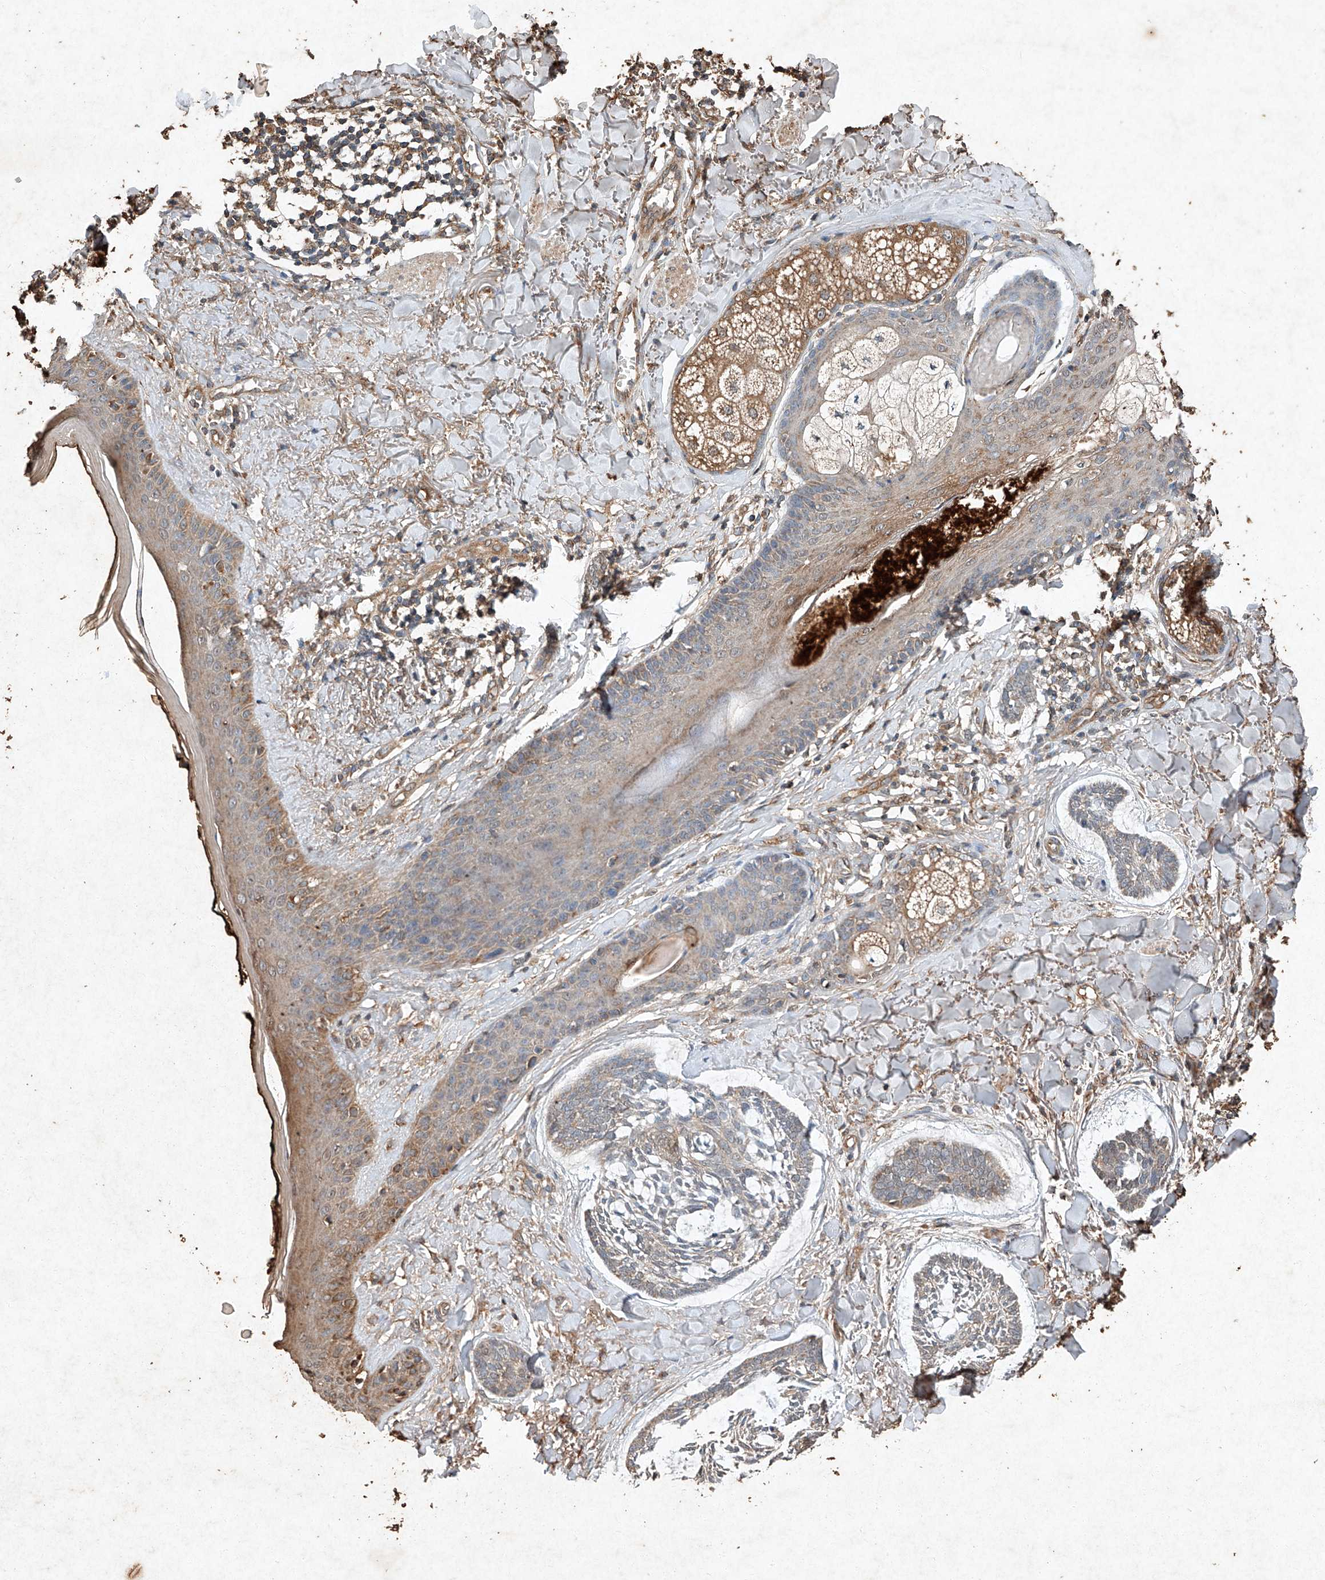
{"staining": {"intensity": "weak", "quantity": "<25%", "location": "cytoplasmic/membranous"}, "tissue": "skin cancer", "cell_type": "Tumor cells", "image_type": "cancer", "snomed": [{"axis": "morphology", "description": "Basal cell carcinoma"}, {"axis": "topography", "description": "Skin"}], "caption": "This micrograph is of basal cell carcinoma (skin) stained with immunohistochemistry to label a protein in brown with the nuclei are counter-stained blue. There is no expression in tumor cells. Brightfield microscopy of immunohistochemistry (IHC) stained with DAB (3,3'-diaminobenzidine) (brown) and hematoxylin (blue), captured at high magnification.", "gene": "STK3", "patient": {"sex": "male", "age": 43}}